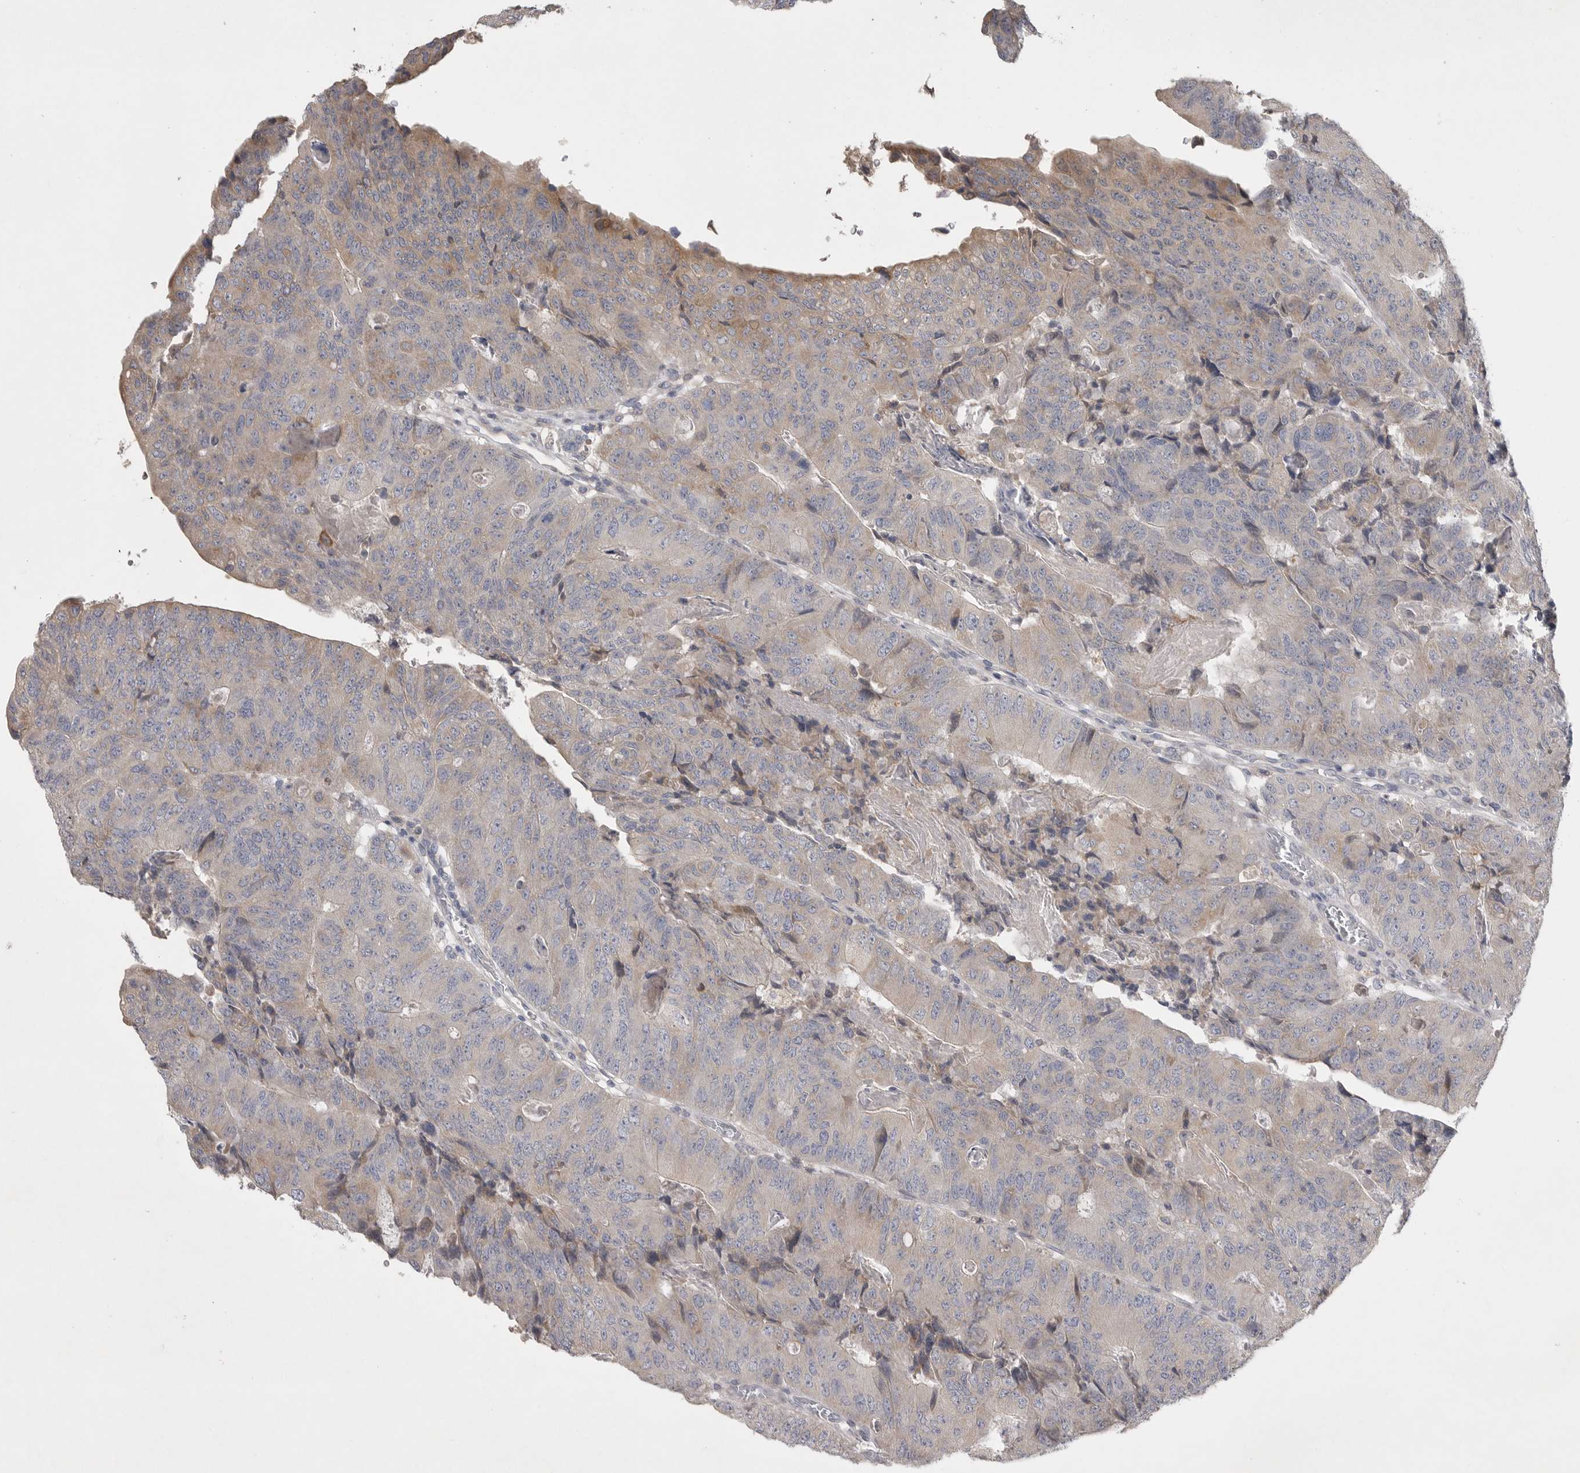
{"staining": {"intensity": "weak", "quantity": "25%-75%", "location": "cytoplasmic/membranous"}, "tissue": "colorectal cancer", "cell_type": "Tumor cells", "image_type": "cancer", "snomed": [{"axis": "morphology", "description": "Adenocarcinoma, NOS"}, {"axis": "topography", "description": "Colon"}], "caption": "Human colorectal cancer stained with a protein marker shows weak staining in tumor cells.", "gene": "EDEM3", "patient": {"sex": "female", "age": 67}}